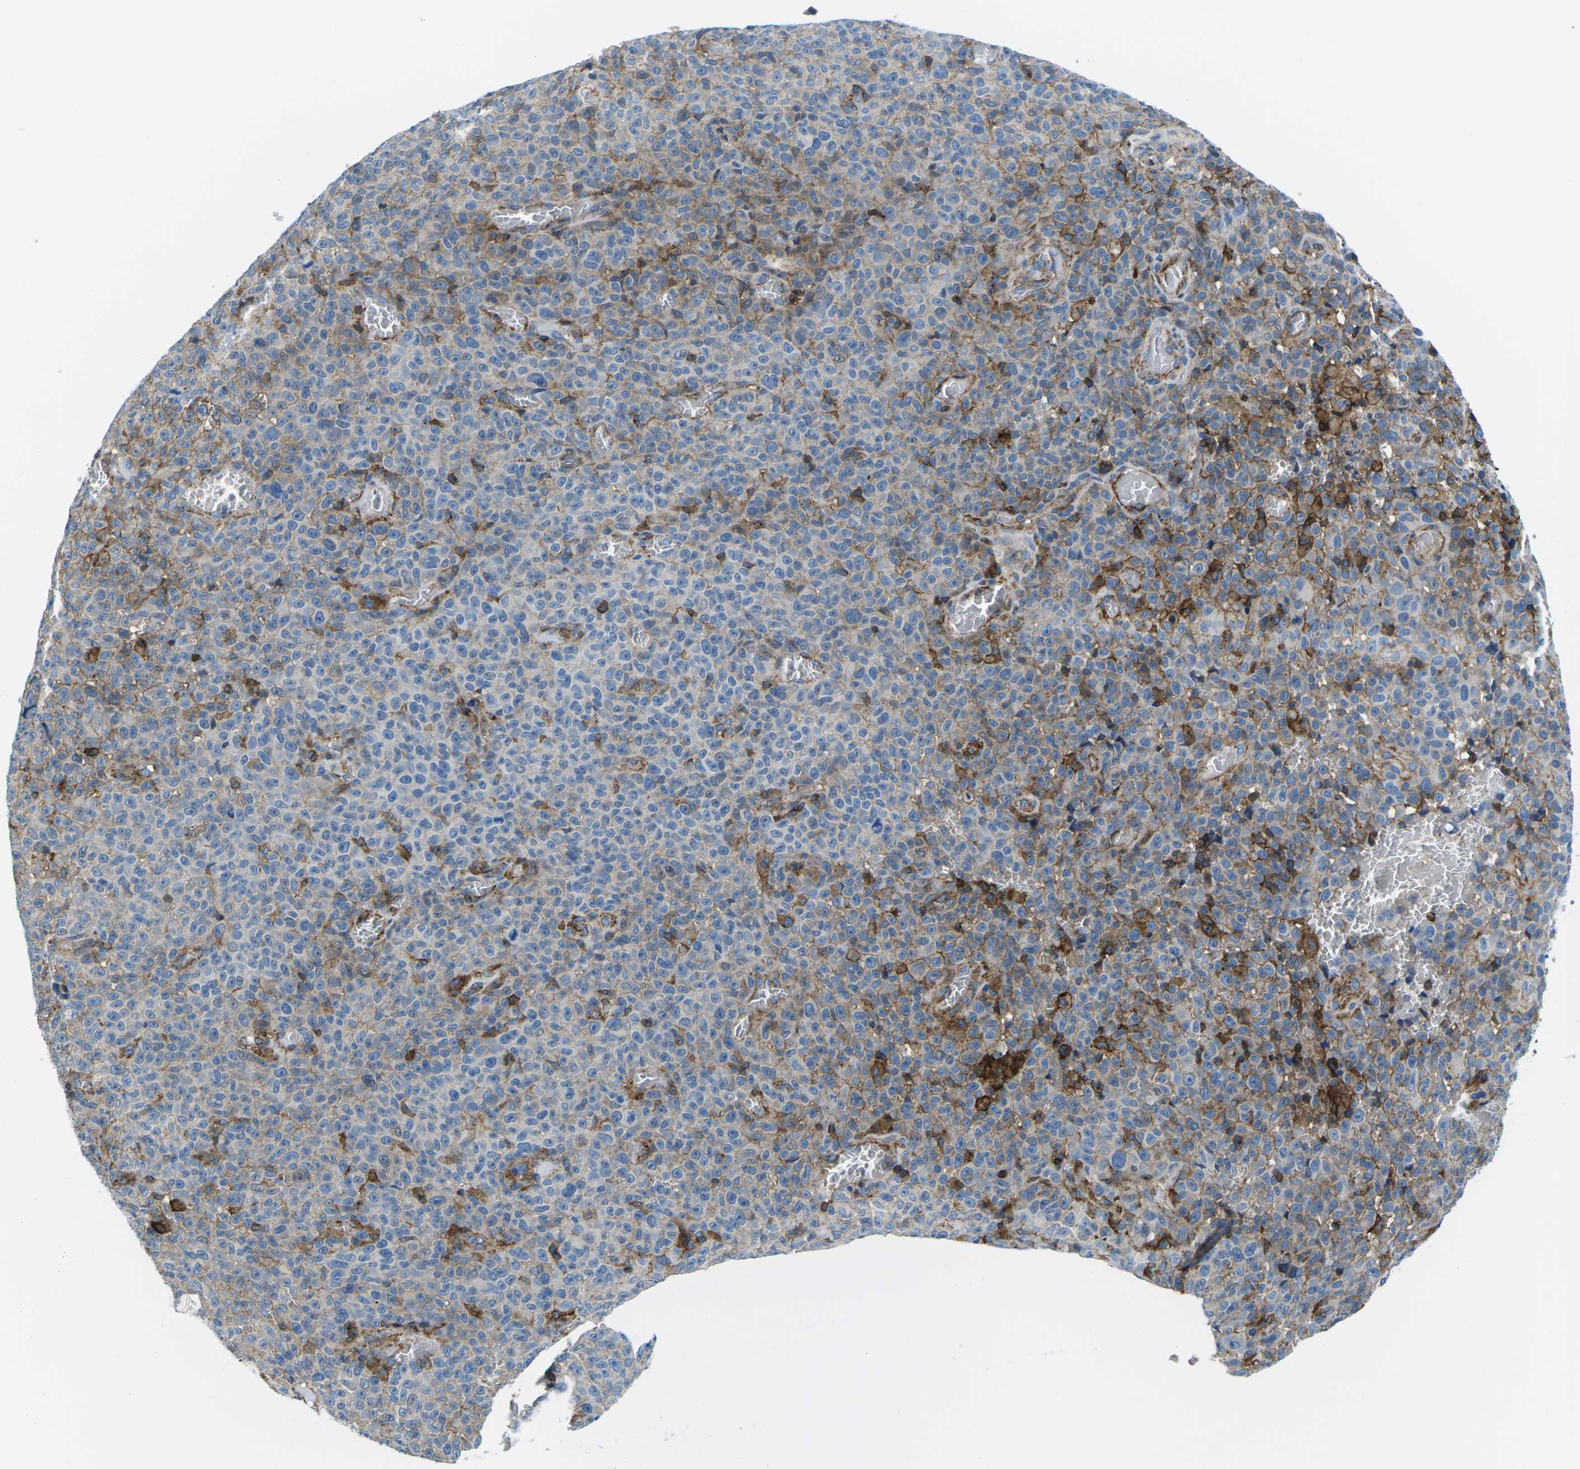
{"staining": {"intensity": "strong", "quantity": "<25%", "location": "cytoplasmic/membranous"}, "tissue": "melanoma", "cell_type": "Tumor cells", "image_type": "cancer", "snomed": [{"axis": "morphology", "description": "Malignant melanoma, NOS"}, {"axis": "topography", "description": "Skin"}], "caption": "An image of human malignant melanoma stained for a protein reveals strong cytoplasmic/membranous brown staining in tumor cells.", "gene": "SOCS4", "patient": {"sex": "female", "age": 82}}